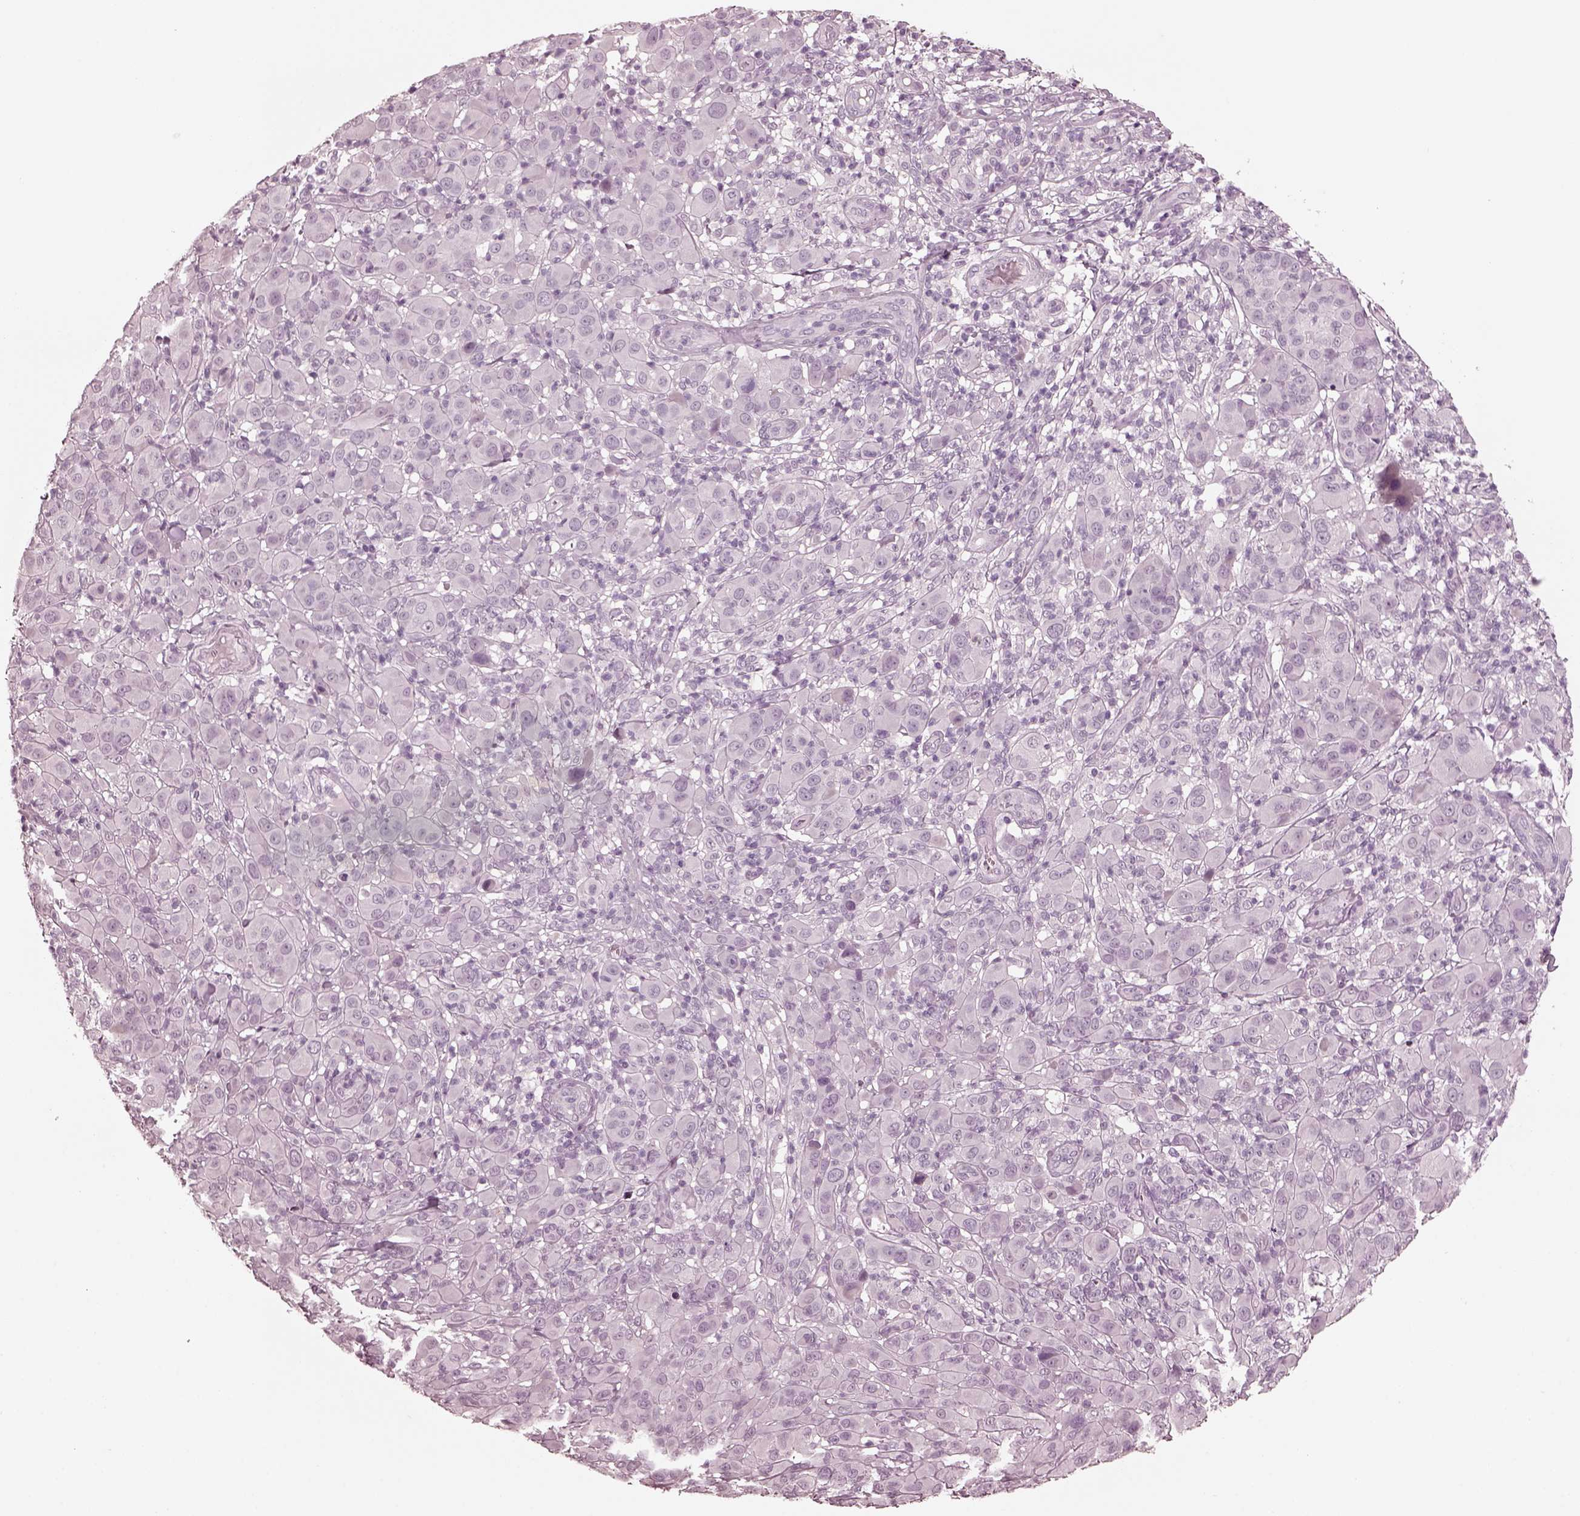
{"staining": {"intensity": "negative", "quantity": "none", "location": "none"}, "tissue": "melanoma", "cell_type": "Tumor cells", "image_type": "cancer", "snomed": [{"axis": "morphology", "description": "Malignant melanoma, NOS"}, {"axis": "topography", "description": "Skin"}], "caption": "Tumor cells show no significant protein staining in malignant melanoma.", "gene": "CGA", "patient": {"sex": "female", "age": 87}}